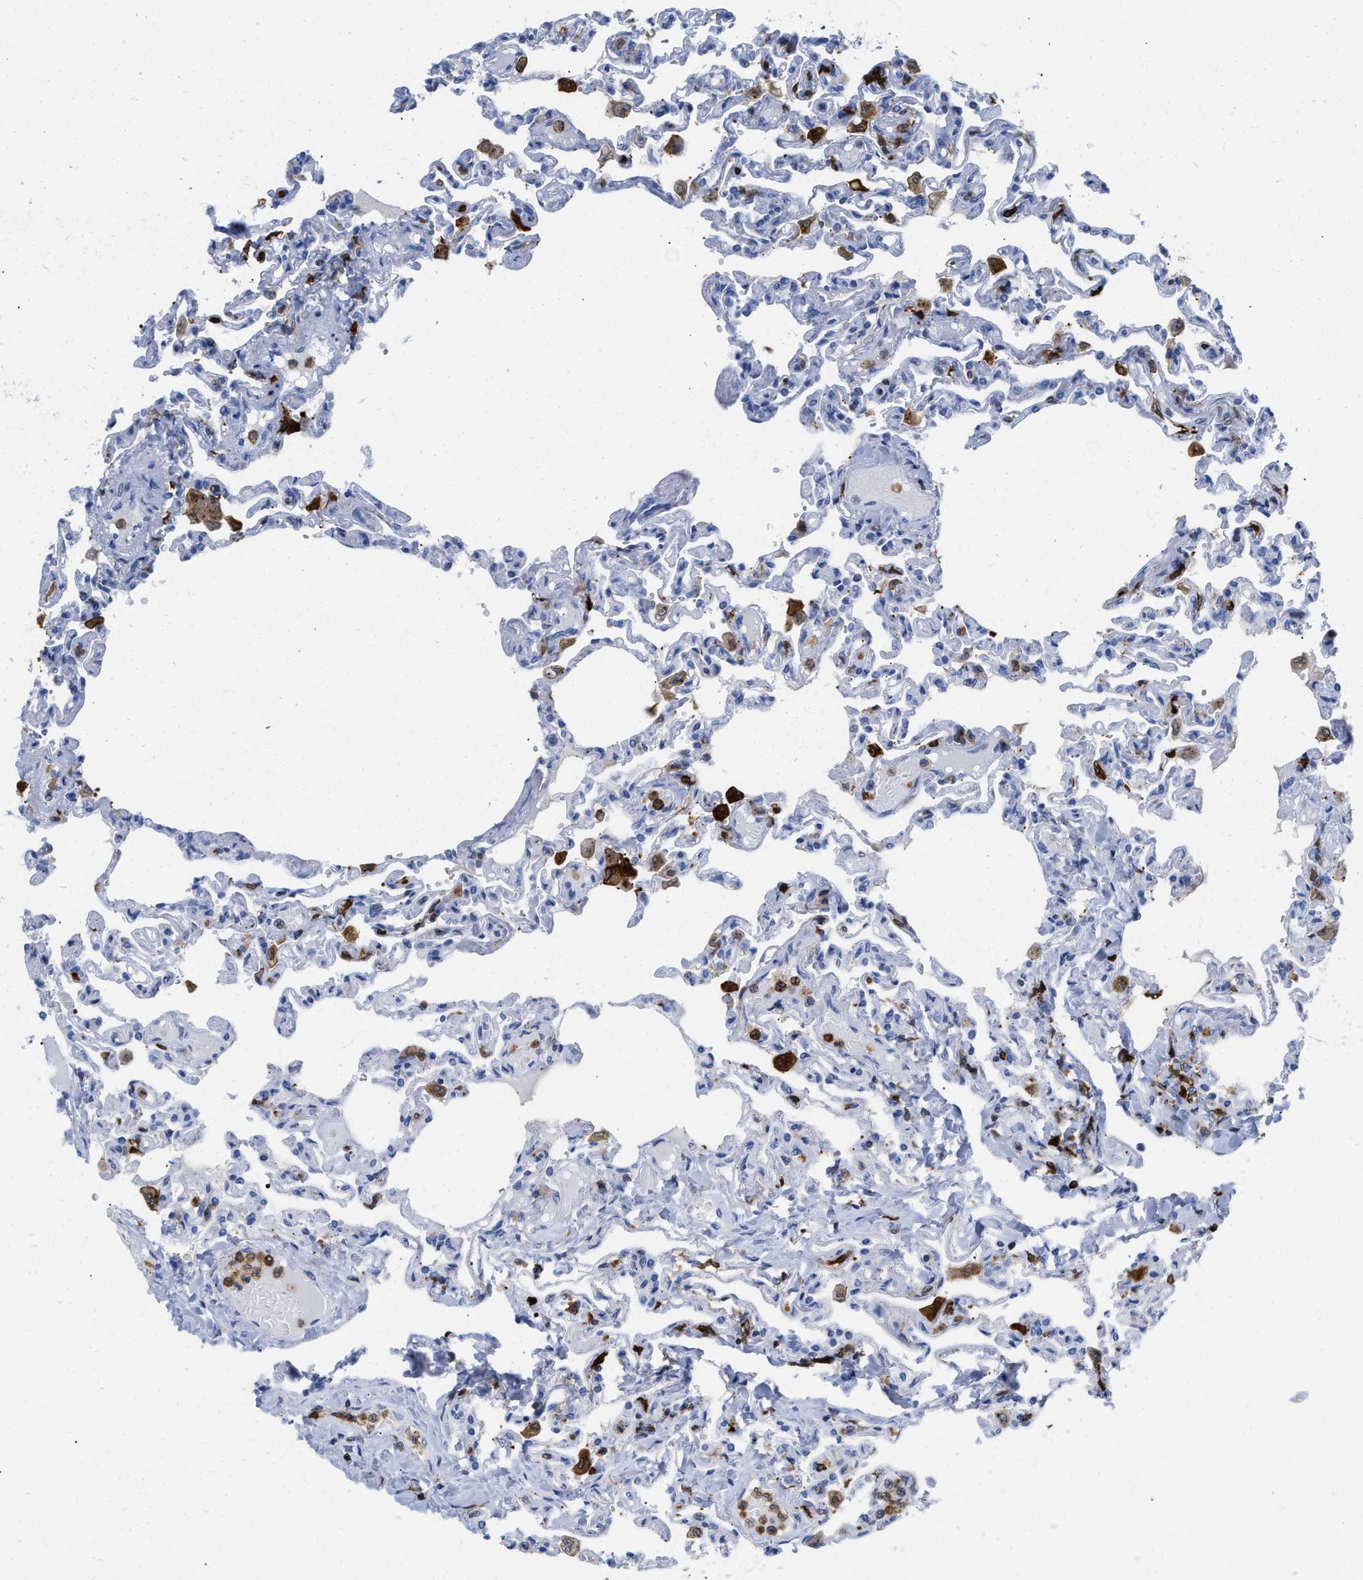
{"staining": {"intensity": "negative", "quantity": "none", "location": "none"}, "tissue": "lung", "cell_type": "Alveolar cells", "image_type": "normal", "snomed": [{"axis": "morphology", "description": "Normal tissue, NOS"}, {"axis": "topography", "description": "Lung"}], "caption": "This is an immunohistochemistry (IHC) histopathology image of unremarkable human lung. There is no positivity in alveolar cells.", "gene": "LCP1", "patient": {"sex": "male", "age": 21}}